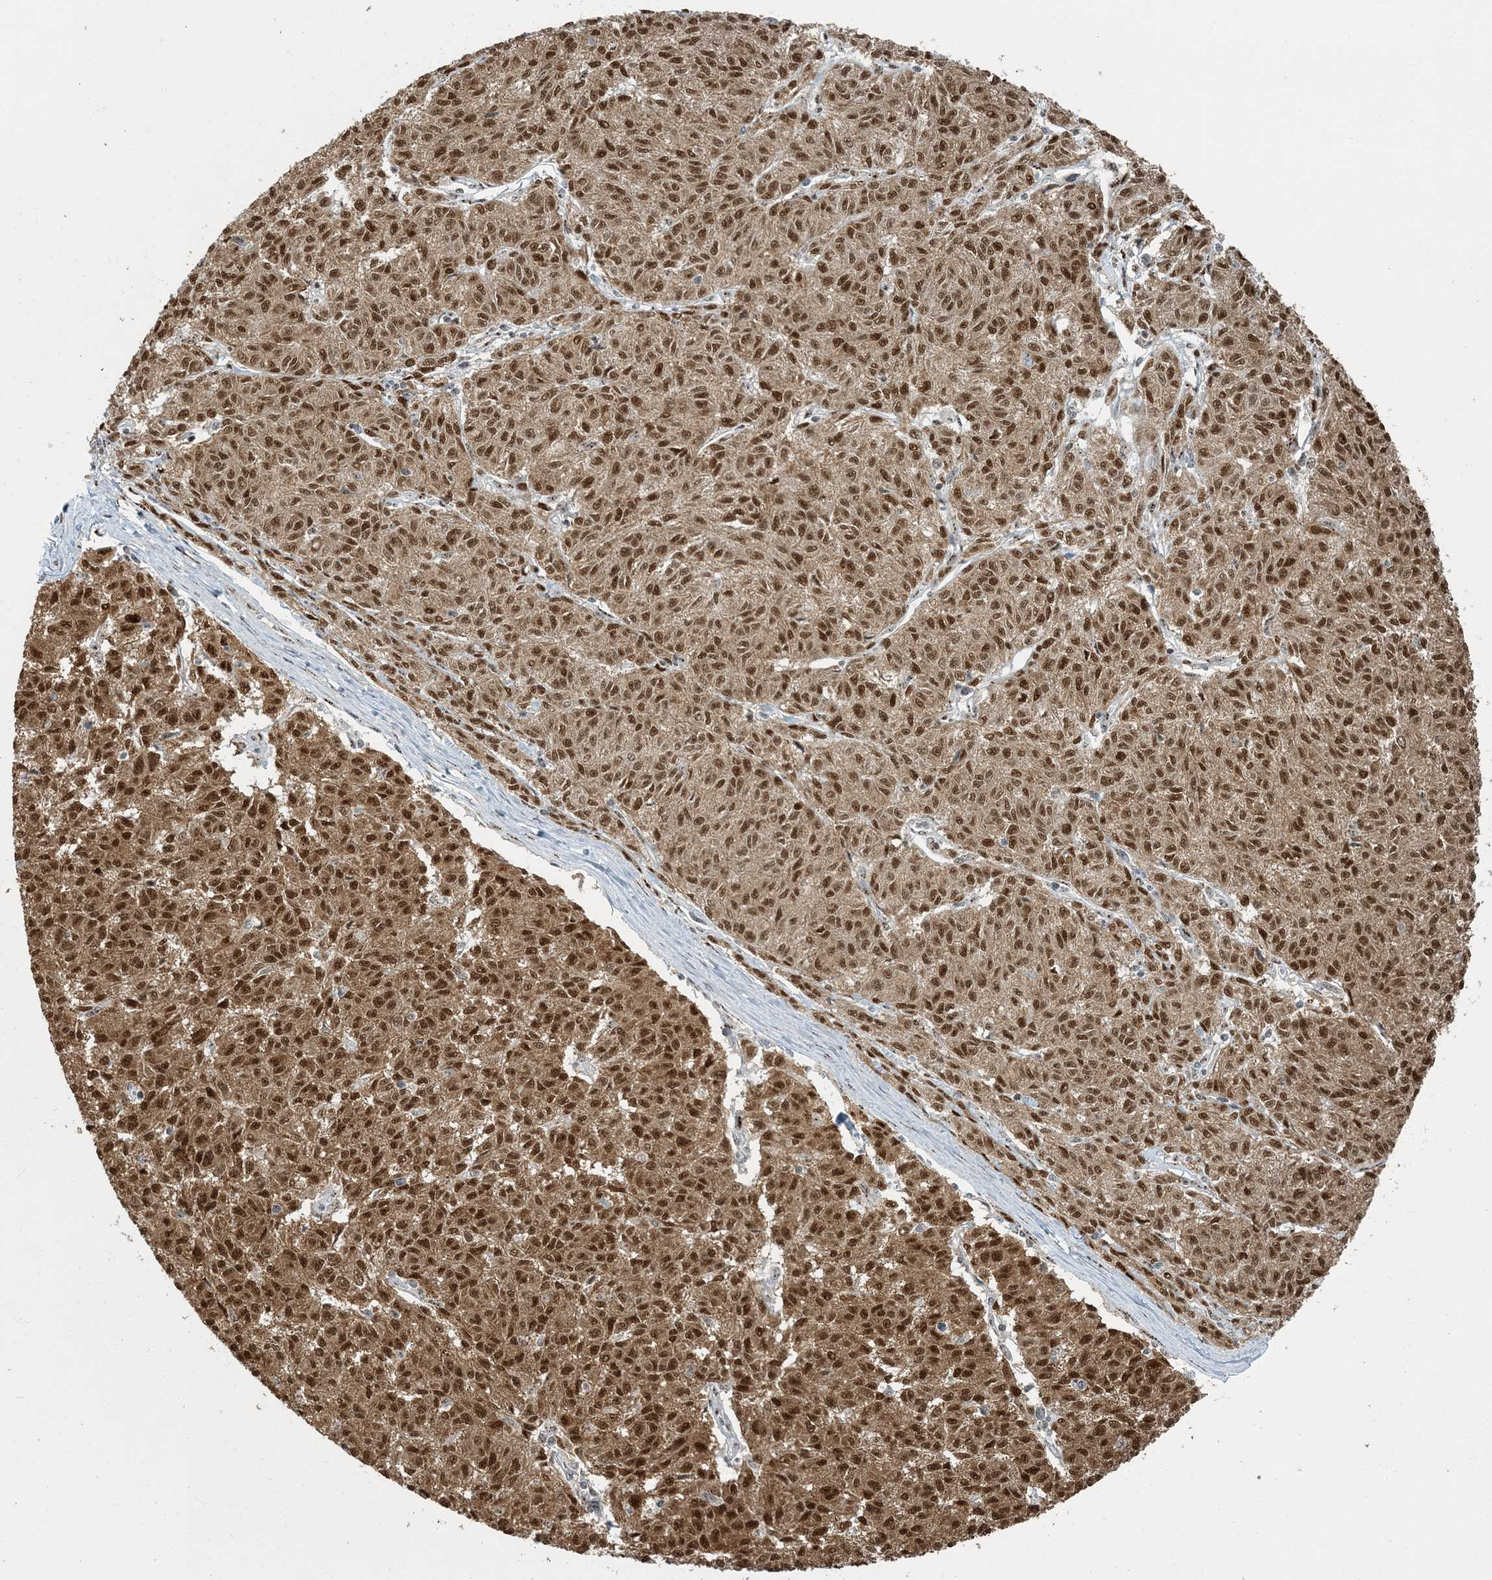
{"staining": {"intensity": "moderate", "quantity": ">75%", "location": "cytoplasmic/membranous,nuclear"}, "tissue": "melanoma", "cell_type": "Tumor cells", "image_type": "cancer", "snomed": [{"axis": "morphology", "description": "Malignant melanoma, NOS"}, {"axis": "topography", "description": "Skin"}], "caption": "Malignant melanoma tissue demonstrates moderate cytoplasmic/membranous and nuclear expression in about >75% of tumor cells, visualized by immunohistochemistry.", "gene": "MBD1", "patient": {"sex": "female", "age": 72}}